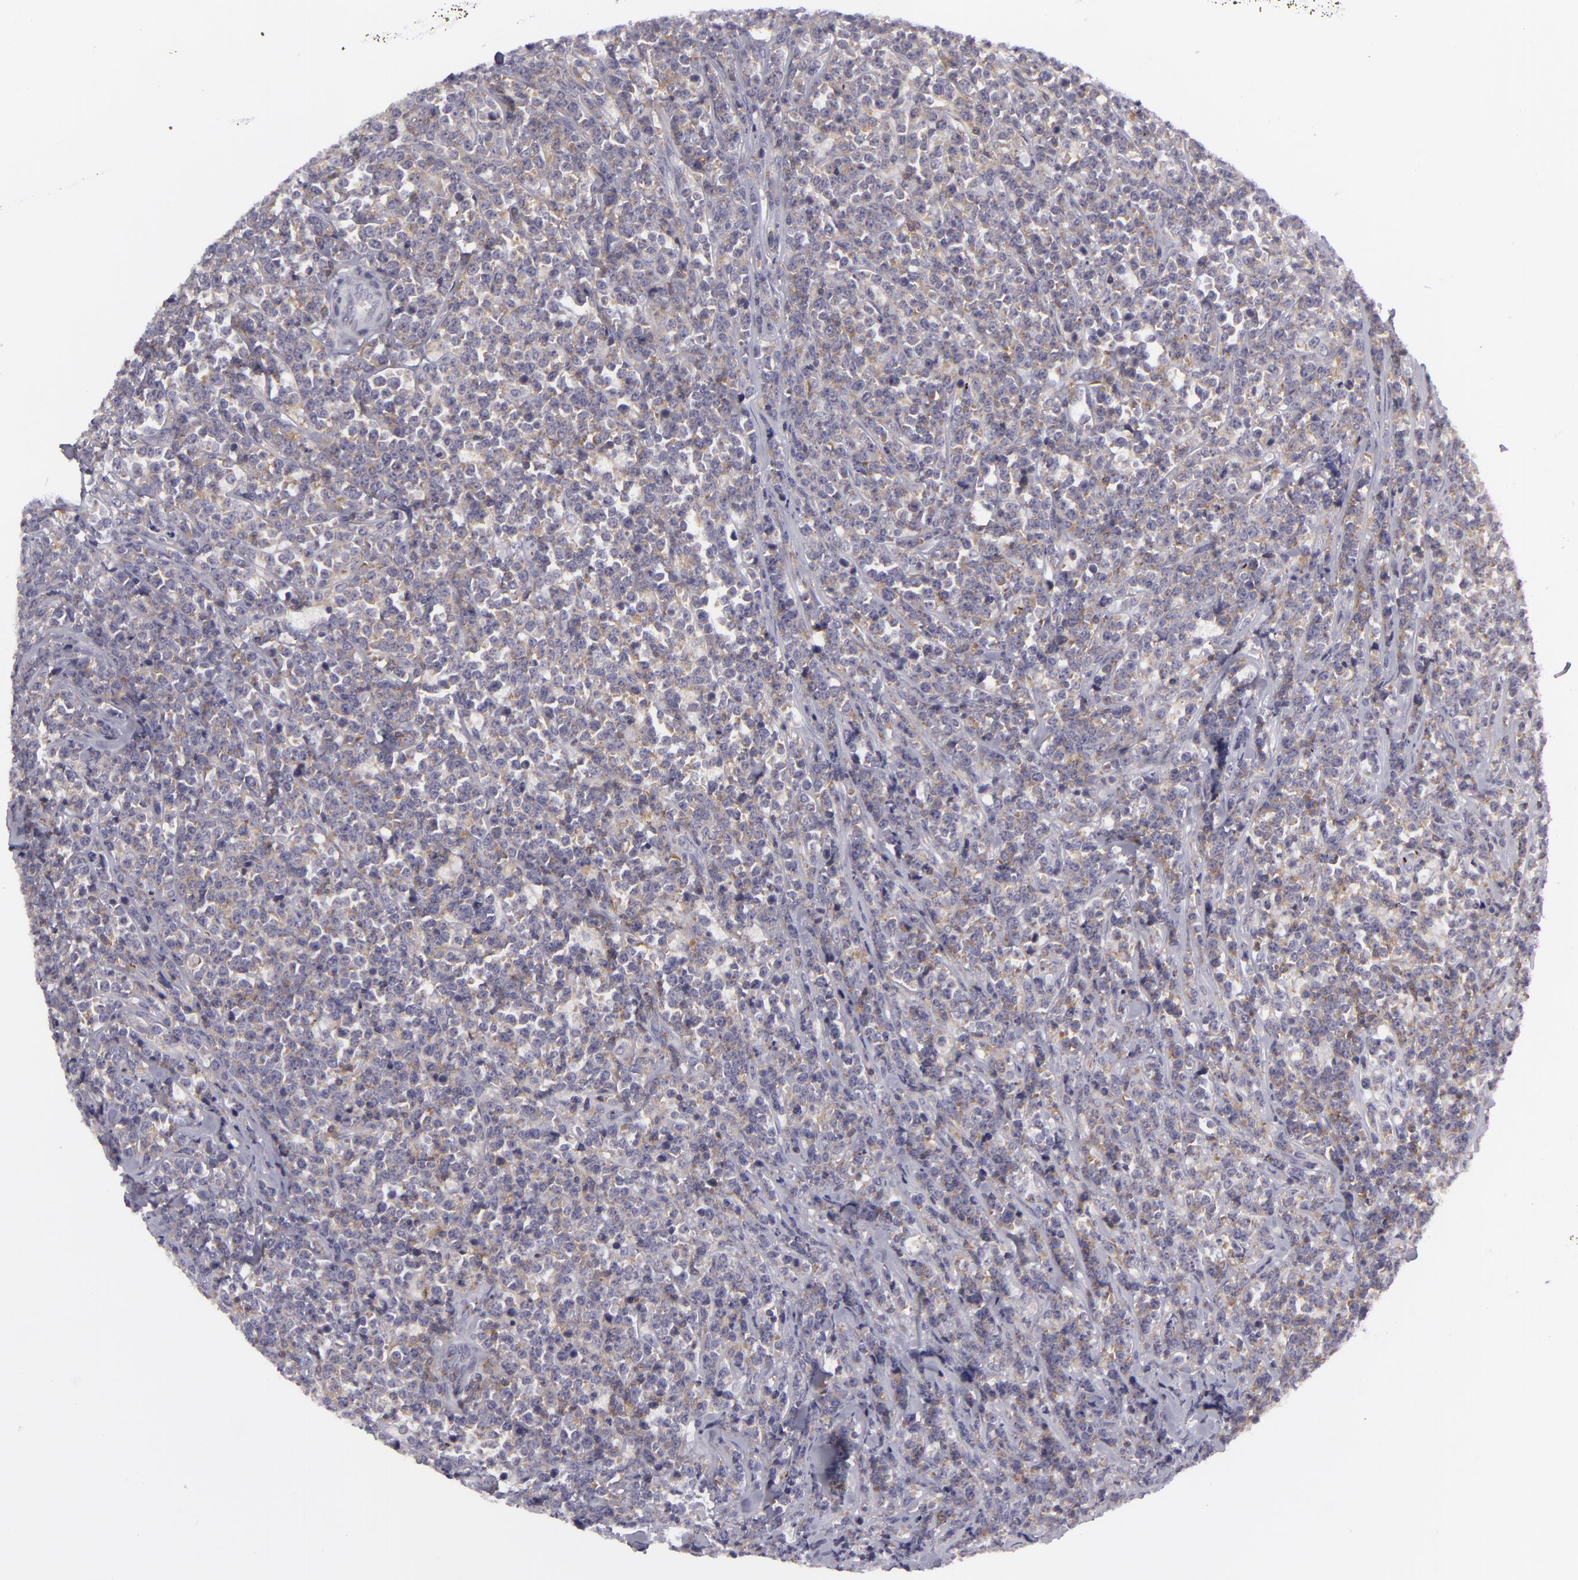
{"staining": {"intensity": "weak", "quantity": "25%-75%", "location": "cytoplasmic/membranous"}, "tissue": "lymphoma", "cell_type": "Tumor cells", "image_type": "cancer", "snomed": [{"axis": "morphology", "description": "Malignant lymphoma, non-Hodgkin's type, High grade"}, {"axis": "topography", "description": "Small intestine"}, {"axis": "topography", "description": "Colon"}], "caption": "A histopathology image showing weak cytoplasmic/membranous positivity in about 25%-75% of tumor cells in malignant lymphoma, non-Hodgkin's type (high-grade), as visualized by brown immunohistochemical staining.", "gene": "KCNAB2", "patient": {"sex": "male", "age": 8}}